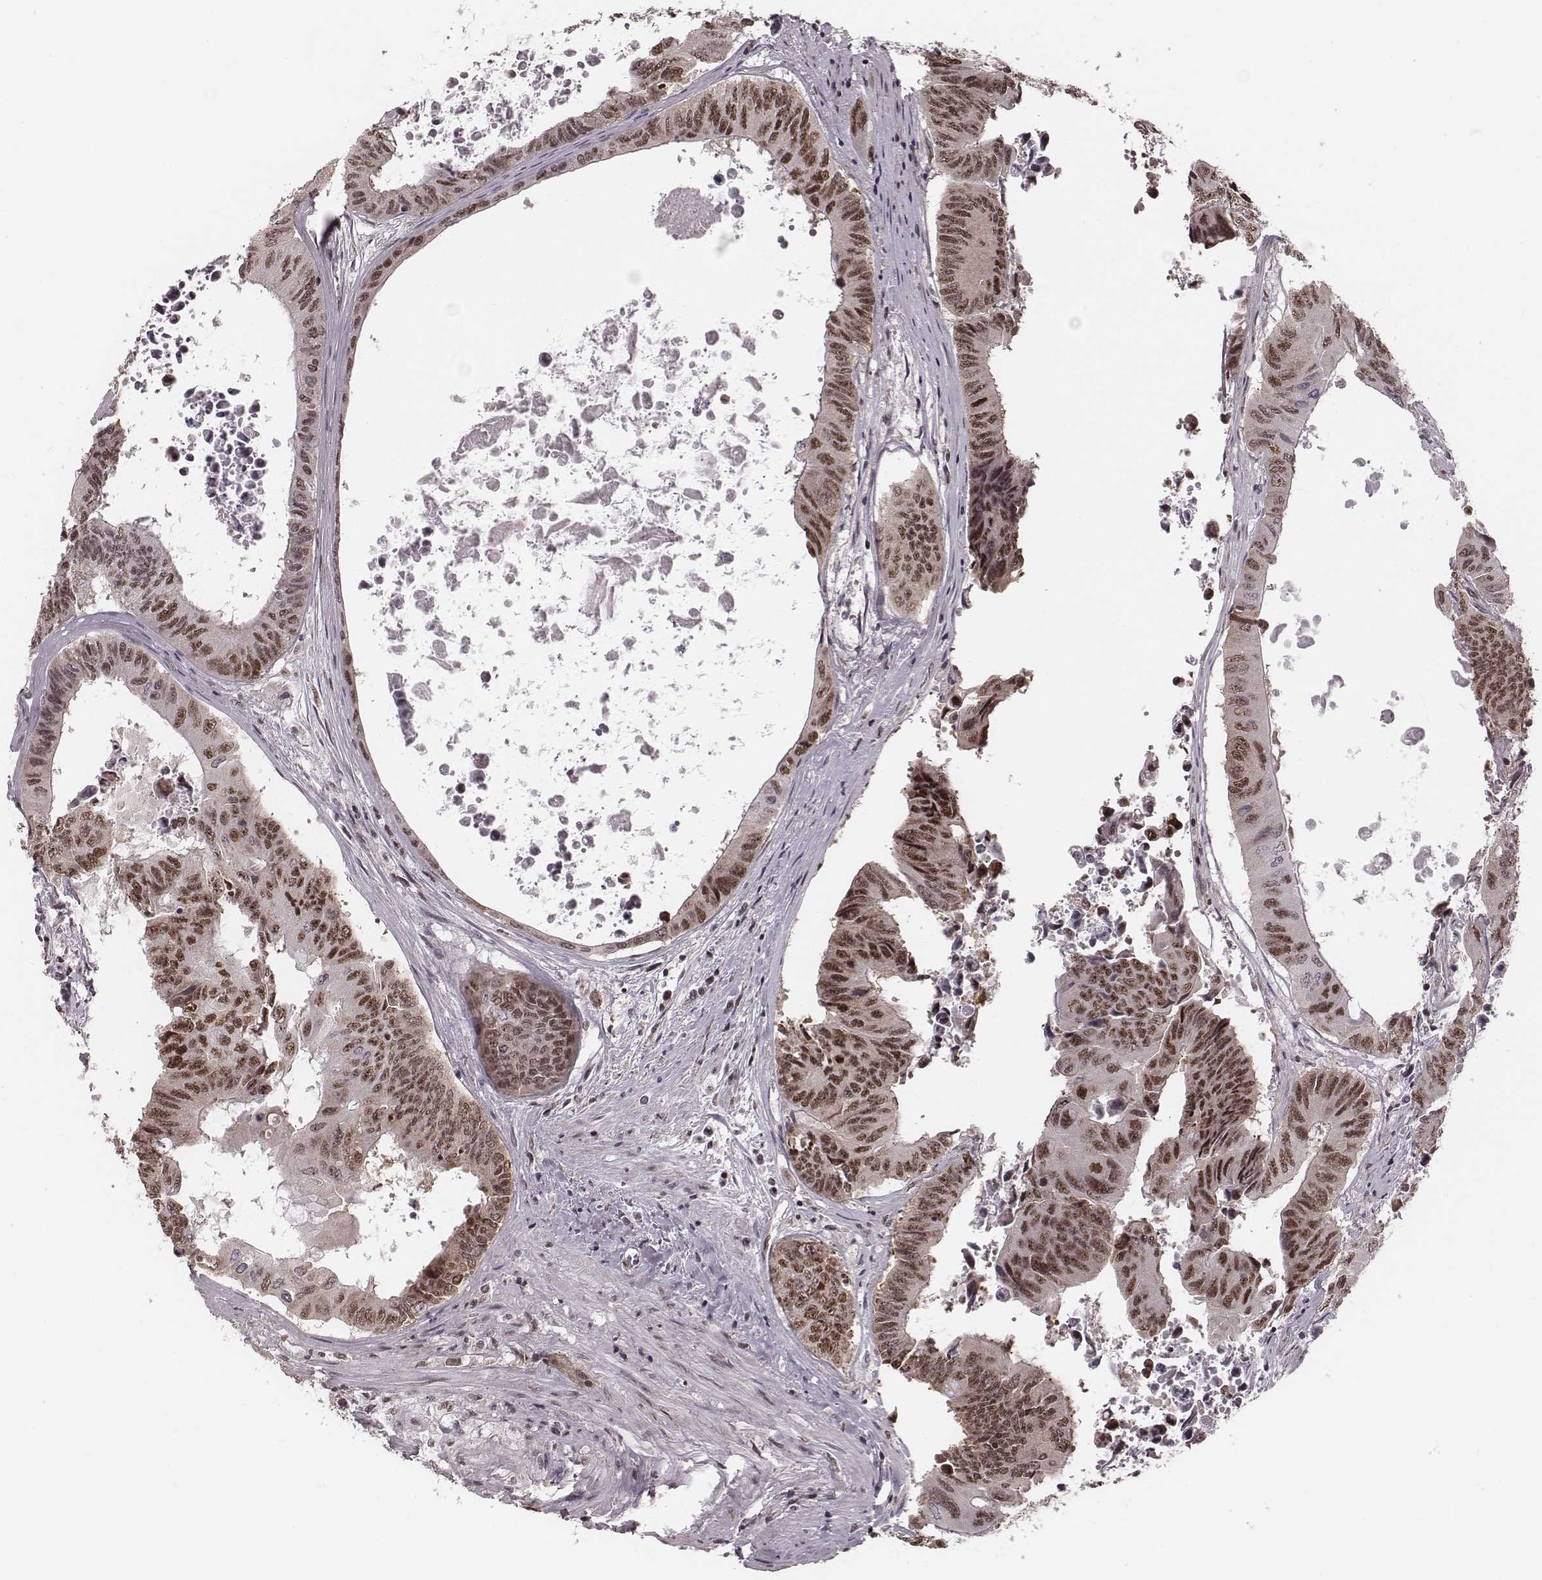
{"staining": {"intensity": "moderate", "quantity": ">75%", "location": "nuclear"}, "tissue": "colorectal cancer", "cell_type": "Tumor cells", "image_type": "cancer", "snomed": [{"axis": "morphology", "description": "Adenocarcinoma, NOS"}, {"axis": "topography", "description": "Rectum"}], "caption": "Tumor cells exhibit moderate nuclear positivity in approximately >75% of cells in colorectal cancer. The protein is shown in brown color, while the nuclei are stained blue.", "gene": "LUC7L", "patient": {"sex": "male", "age": 59}}